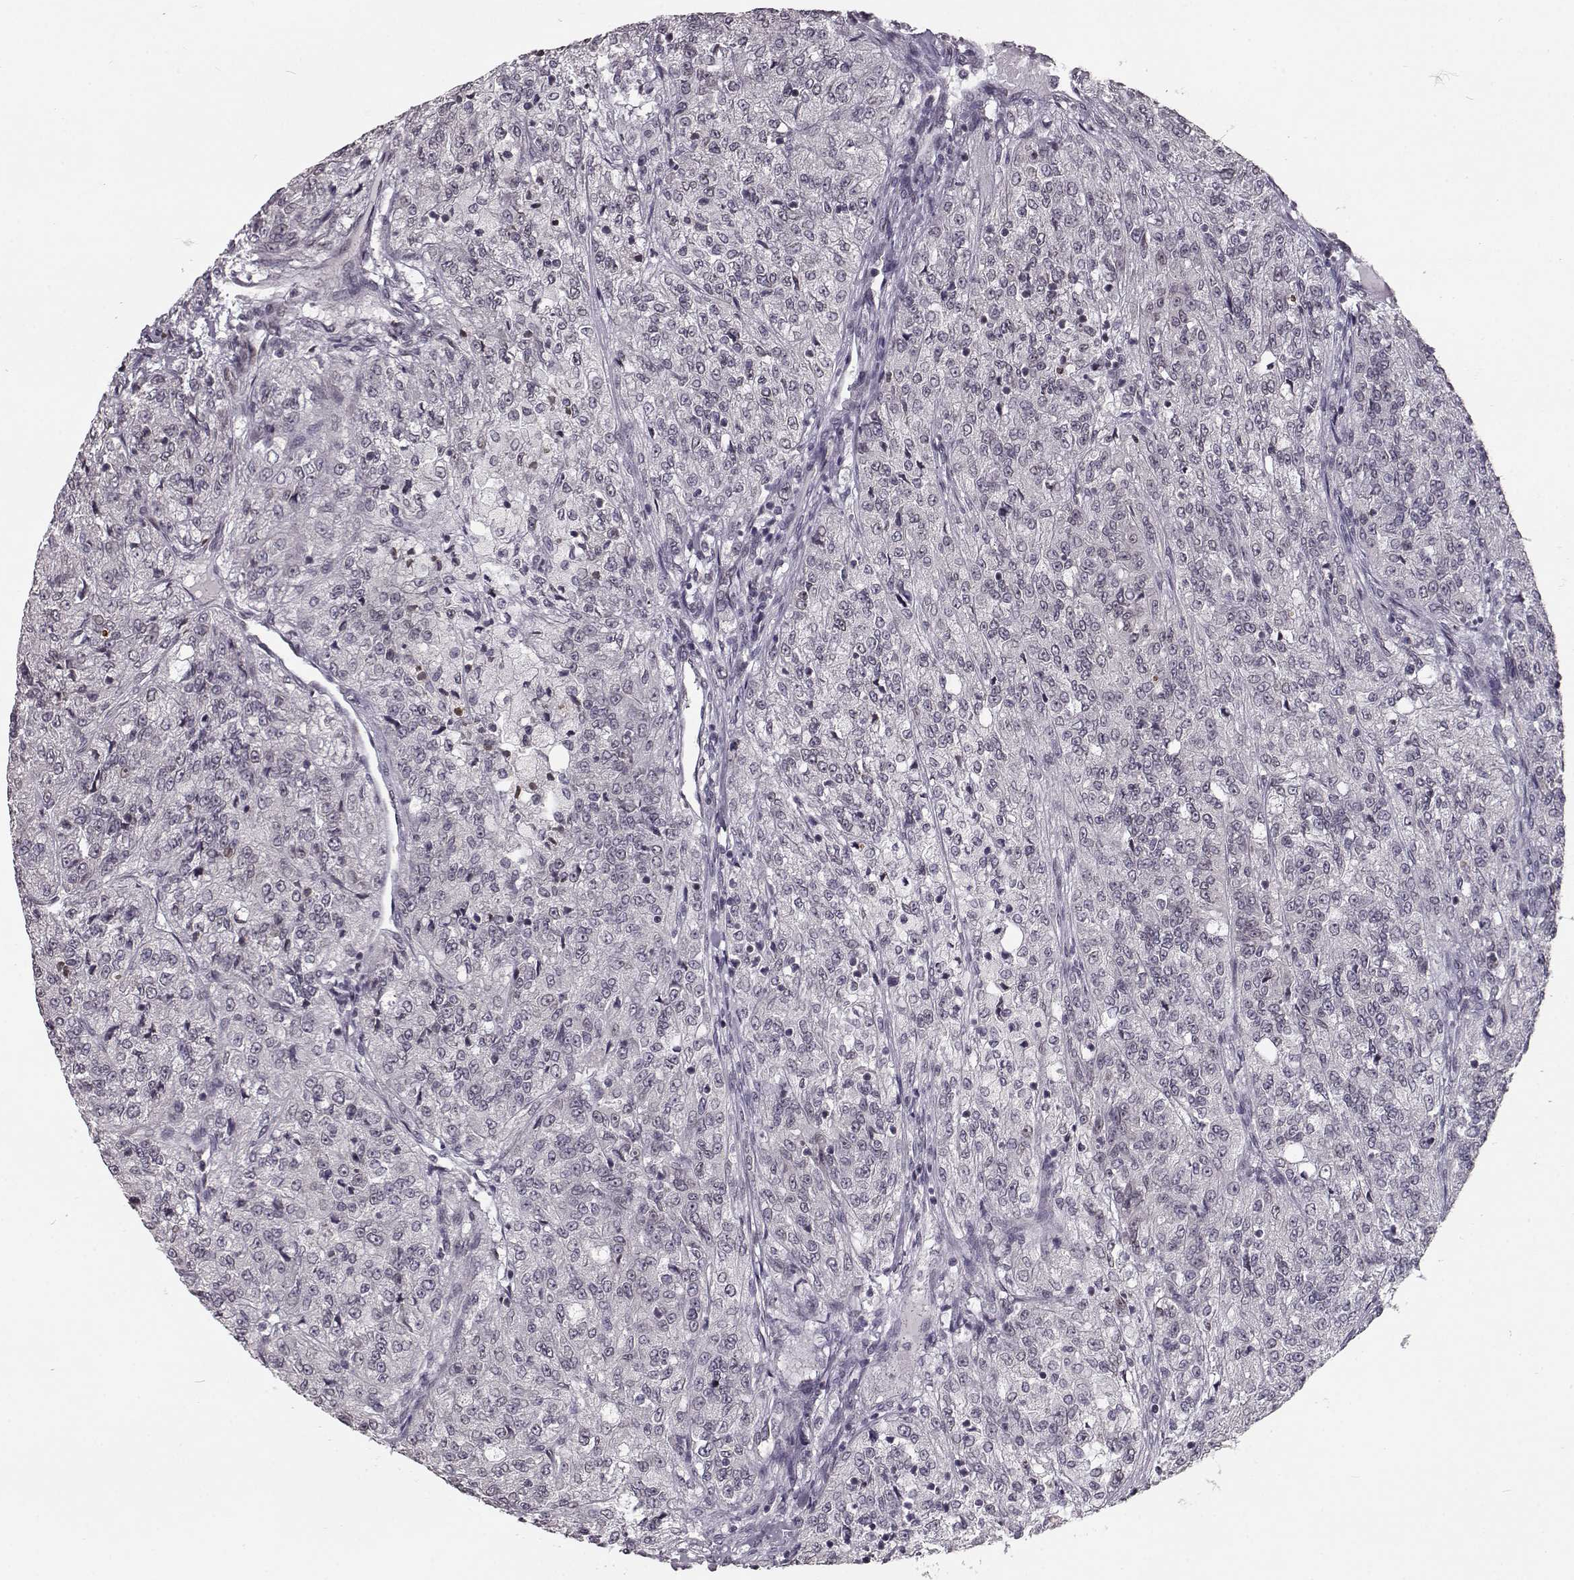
{"staining": {"intensity": "negative", "quantity": "none", "location": "none"}, "tissue": "renal cancer", "cell_type": "Tumor cells", "image_type": "cancer", "snomed": [{"axis": "morphology", "description": "Adenocarcinoma, NOS"}, {"axis": "topography", "description": "Kidney"}], "caption": "A high-resolution image shows immunohistochemistry staining of renal cancer, which shows no significant positivity in tumor cells.", "gene": "NUP37", "patient": {"sex": "female", "age": 63}}